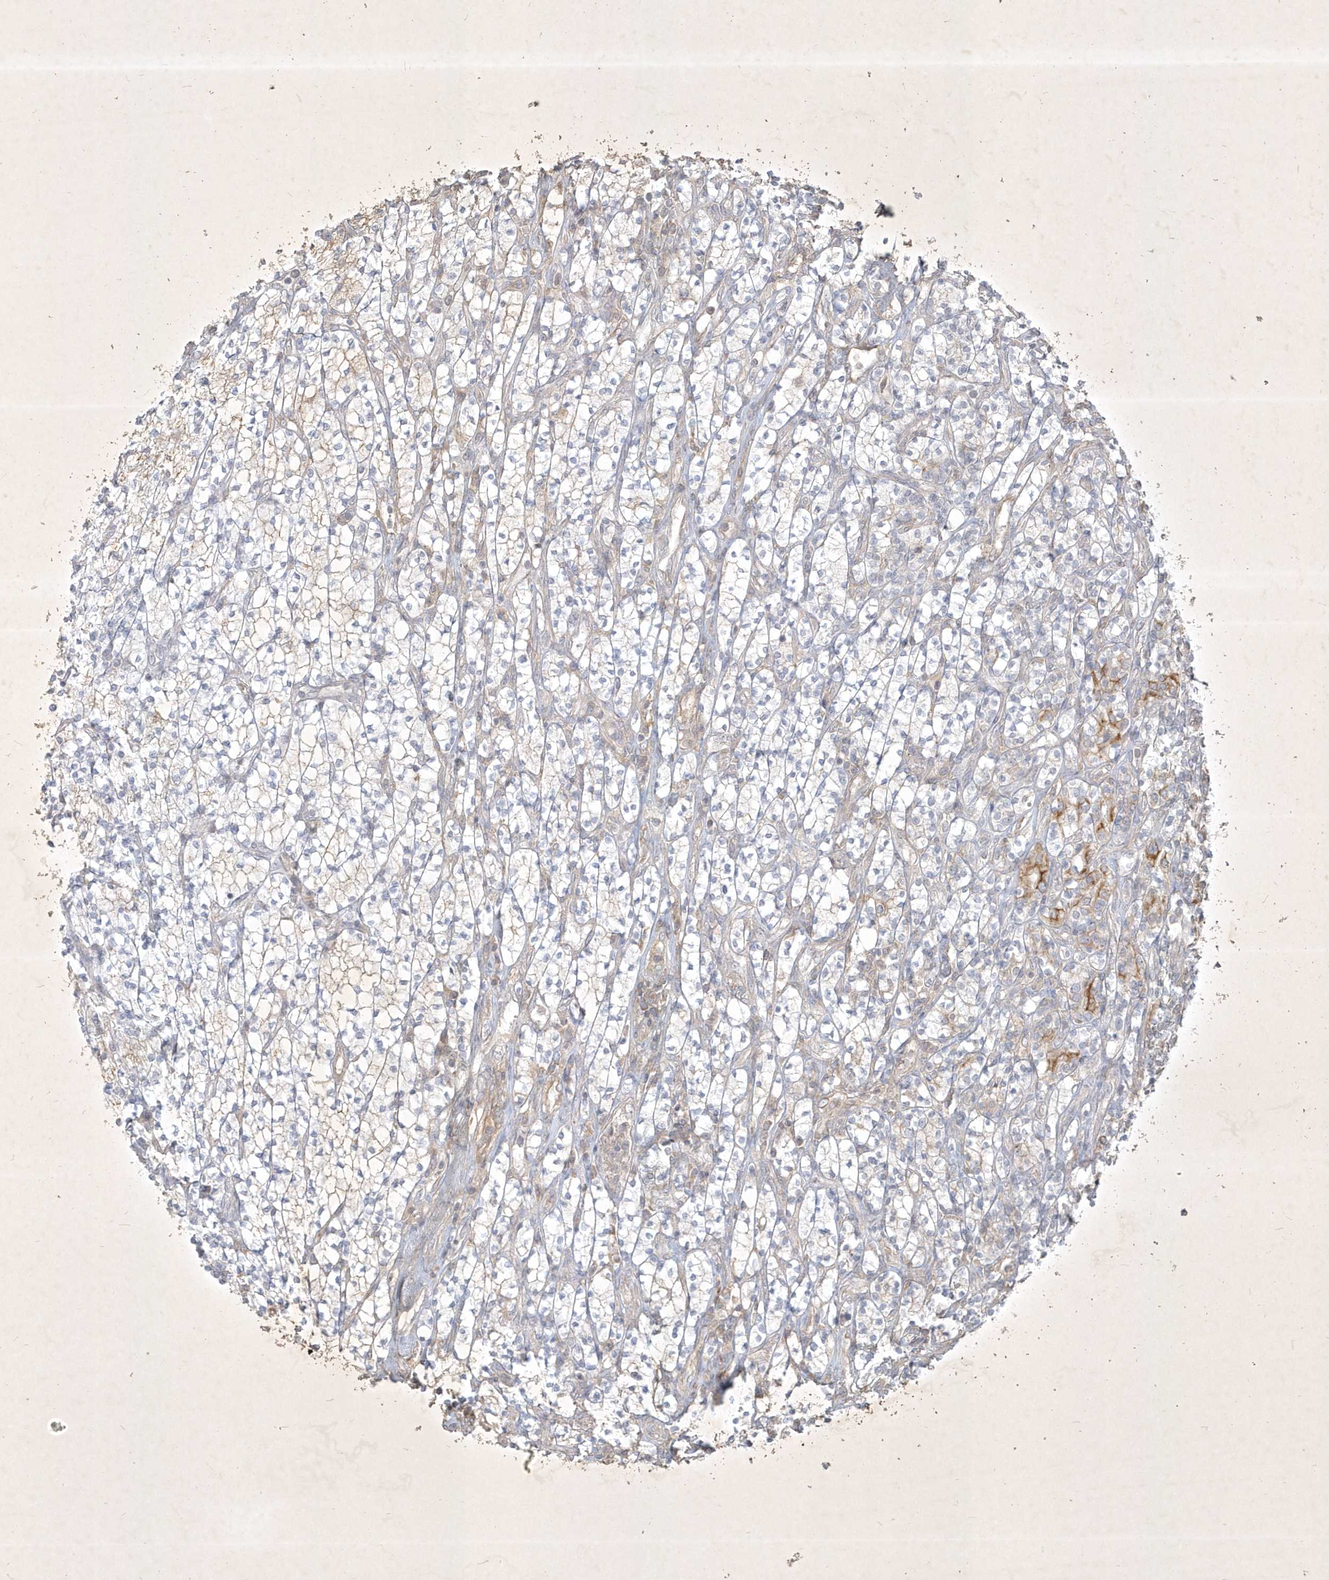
{"staining": {"intensity": "moderate", "quantity": "<25%", "location": "cytoplasmic/membranous"}, "tissue": "renal cancer", "cell_type": "Tumor cells", "image_type": "cancer", "snomed": [{"axis": "morphology", "description": "Adenocarcinoma, NOS"}, {"axis": "topography", "description": "Kidney"}], "caption": "Renal adenocarcinoma tissue shows moderate cytoplasmic/membranous expression in about <25% of tumor cells, visualized by immunohistochemistry.", "gene": "BOD1", "patient": {"sex": "male", "age": 77}}